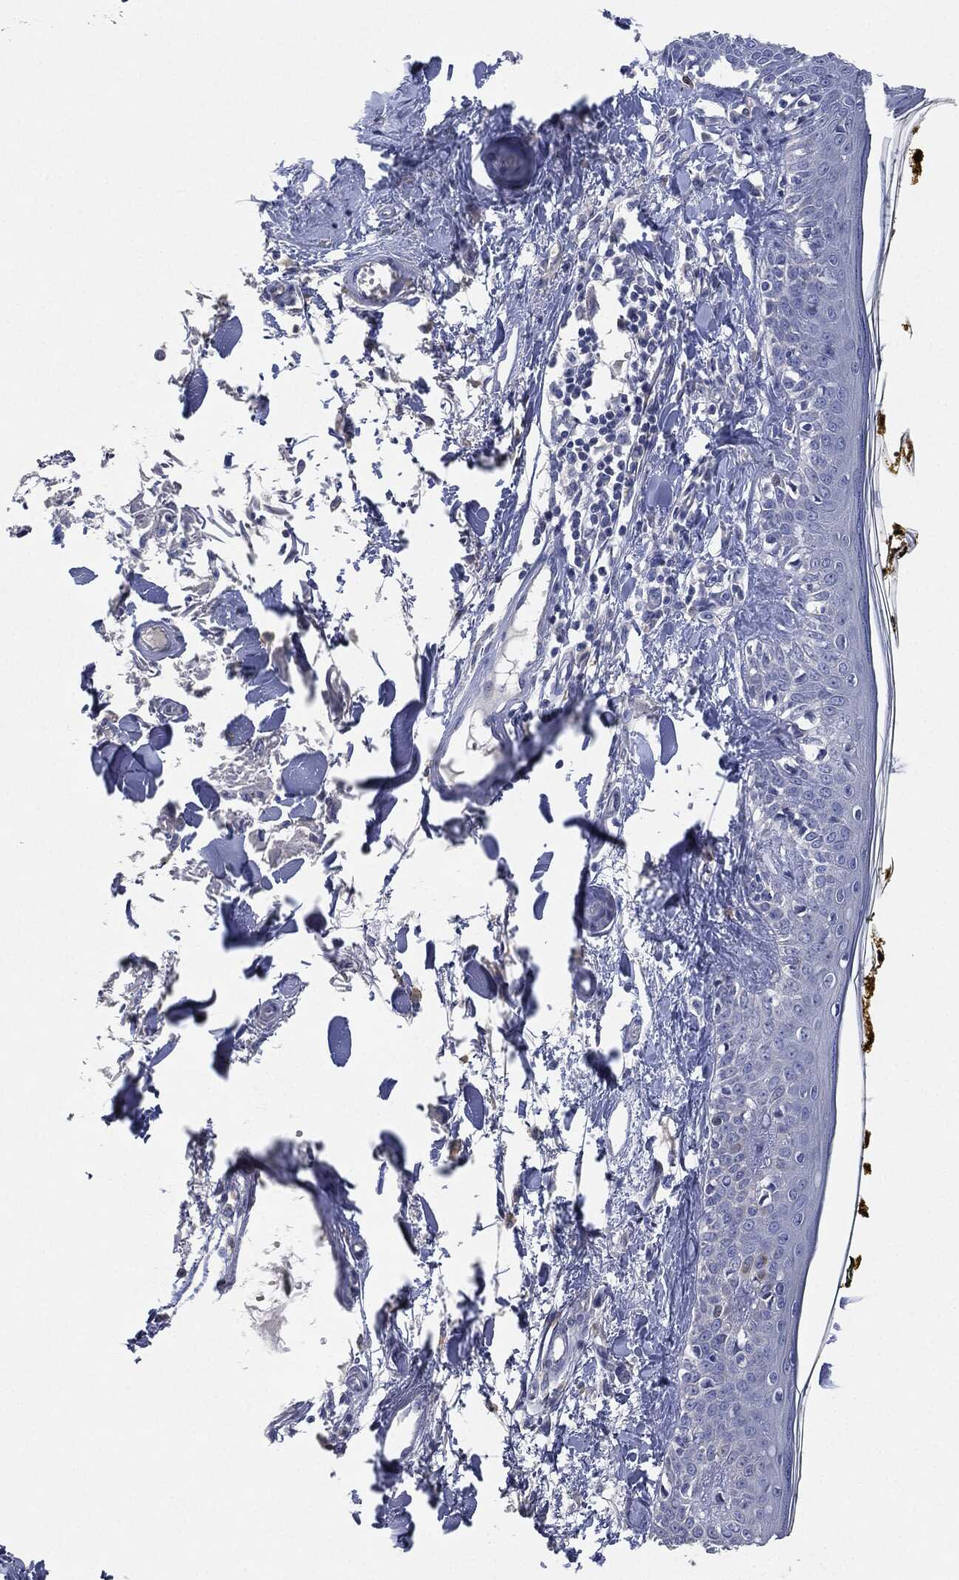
{"staining": {"intensity": "negative", "quantity": "none", "location": "none"}, "tissue": "skin", "cell_type": "Fibroblasts", "image_type": "normal", "snomed": [{"axis": "morphology", "description": "Normal tissue, NOS"}, {"axis": "topography", "description": "Skin"}], "caption": "A photomicrograph of skin stained for a protein reveals no brown staining in fibroblasts.", "gene": "NTRK1", "patient": {"sex": "male", "age": 76}}